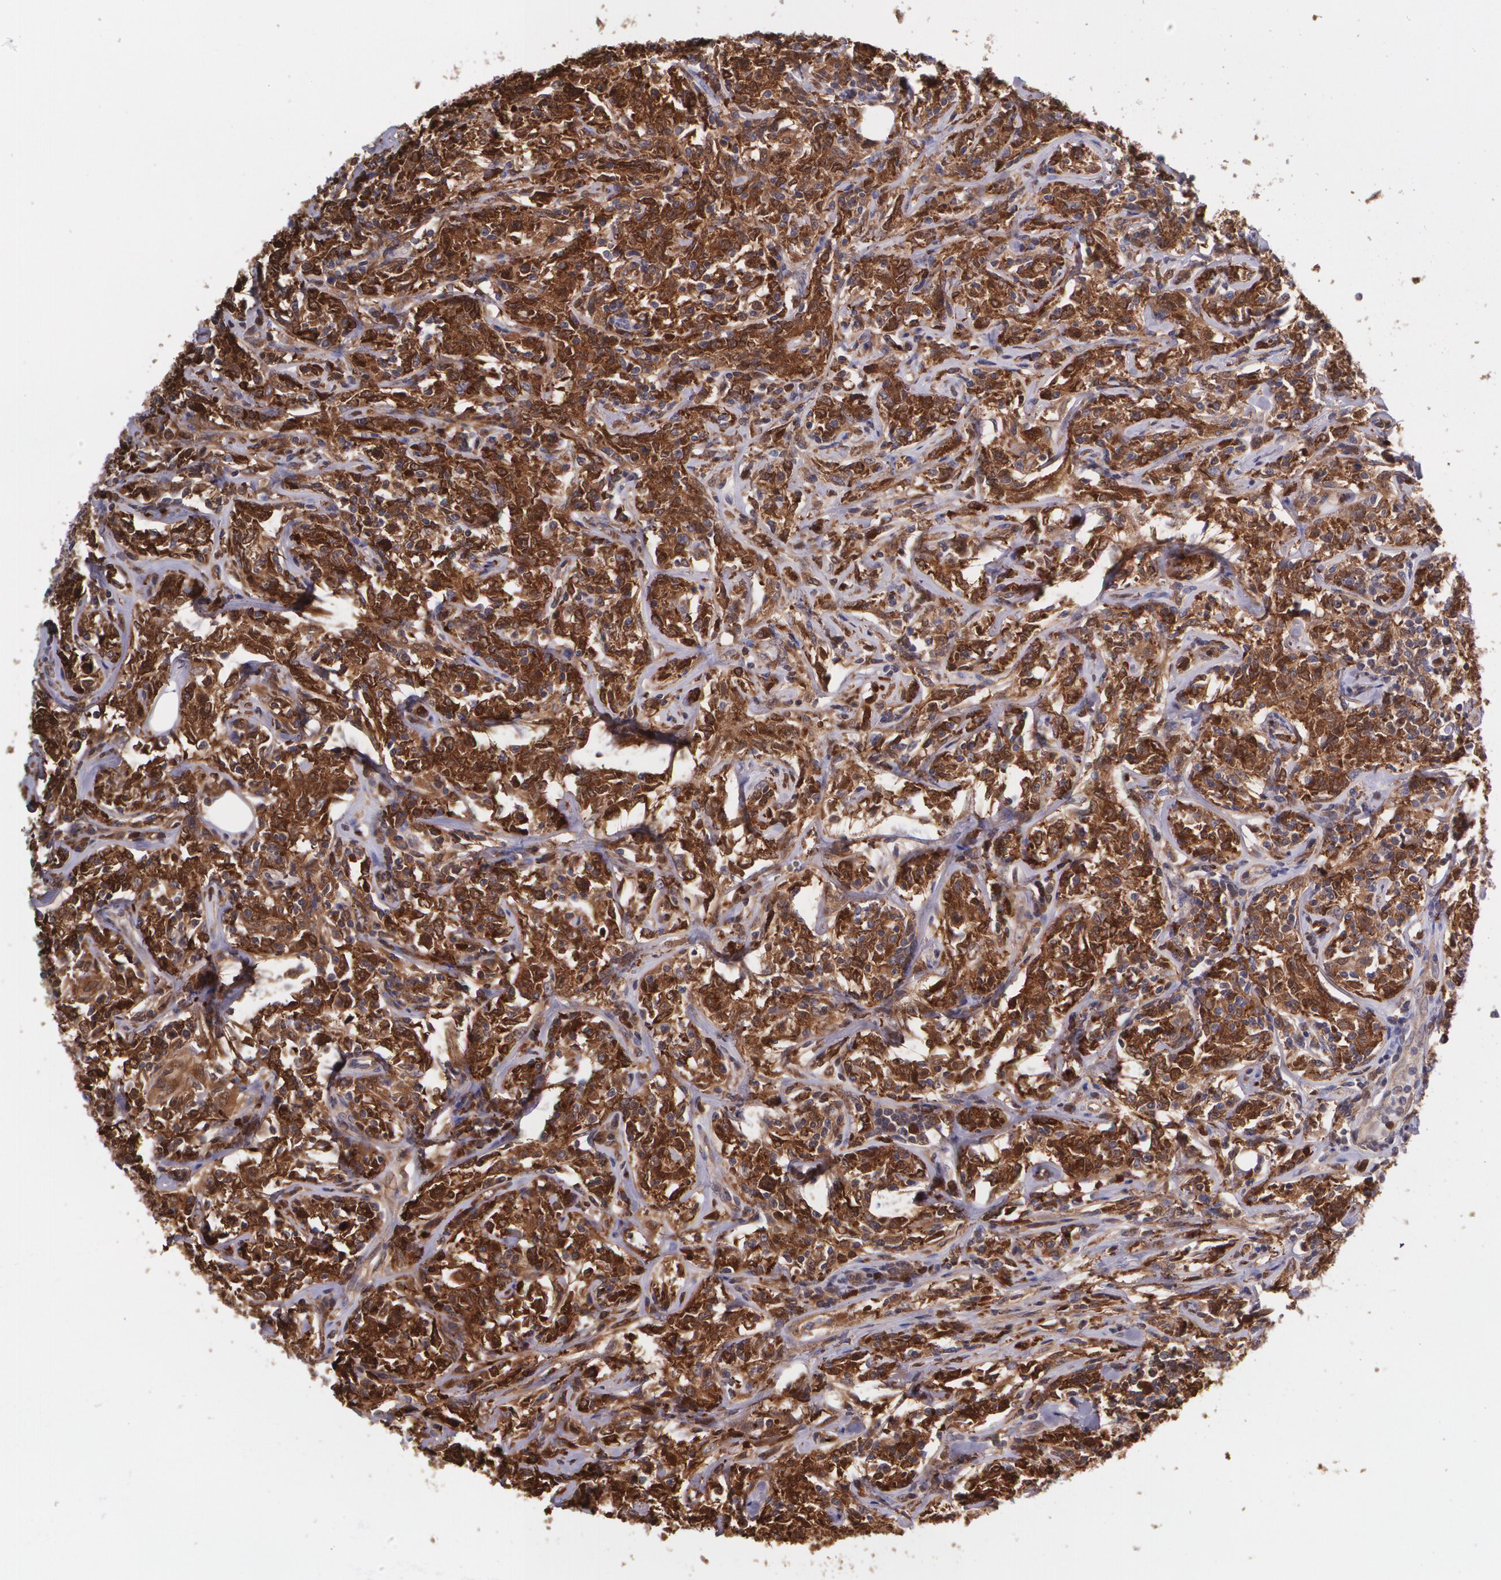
{"staining": {"intensity": "strong", "quantity": ">75%", "location": "cytoplasmic/membranous"}, "tissue": "lymphoma", "cell_type": "Tumor cells", "image_type": "cancer", "snomed": [{"axis": "morphology", "description": "Malignant lymphoma, non-Hodgkin's type, High grade"}, {"axis": "topography", "description": "Lymph node"}], "caption": "Protein staining of lymphoma tissue exhibits strong cytoplasmic/membranous expression in approximately >75% of tumor cells. The protein is shown in brown color, while the nuclei are stained blue.", "gene": "HSPH1", "patient": {"sex": "female", "age": 84}}